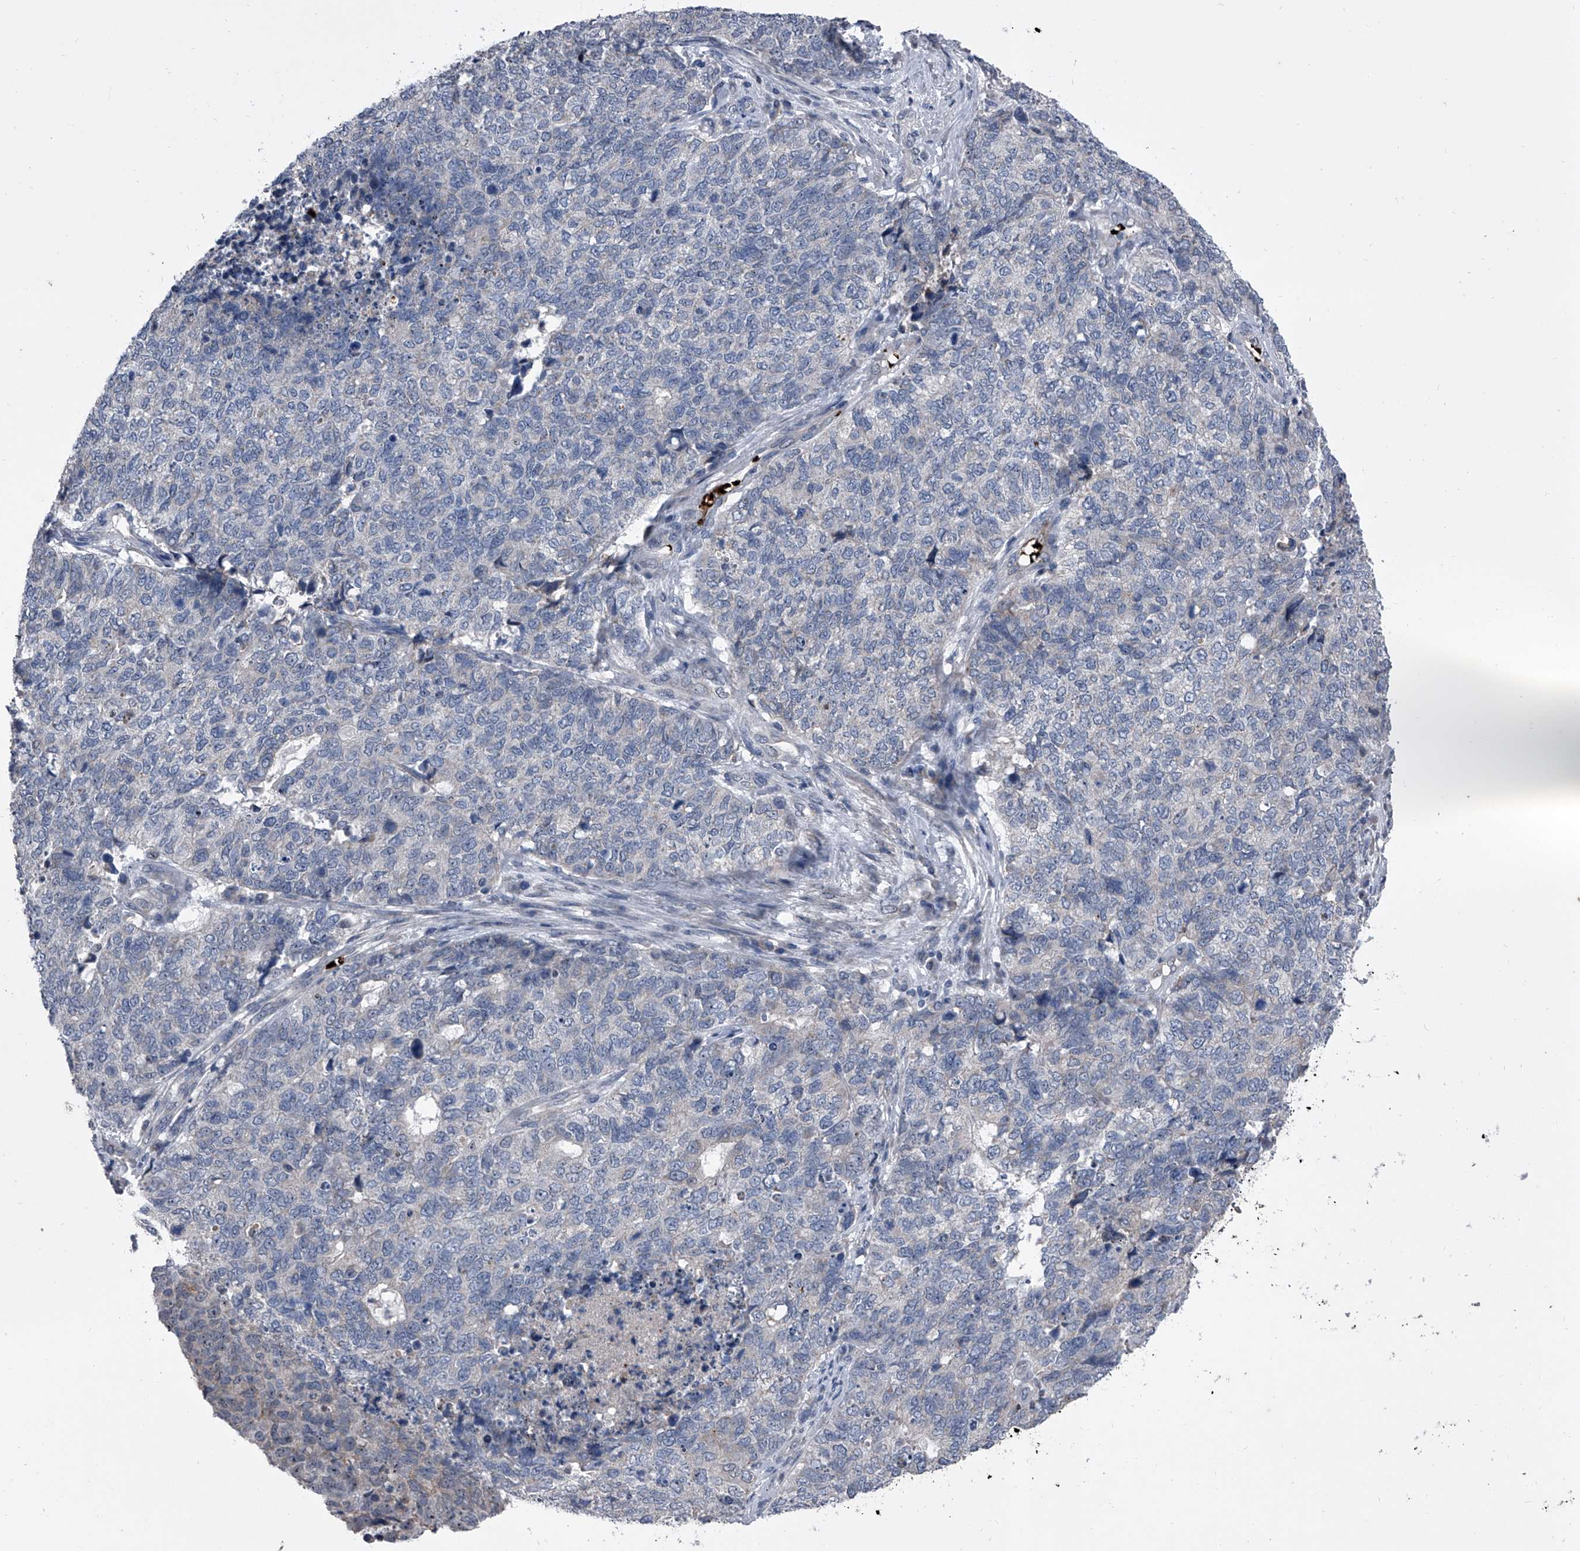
{"staining": {"intensity": "negative", "quantity": "none", "location": "none"}, "tissue": "cervical cancer", "cell_type": "Tumor cells", "image_type": "cancer", "snomed": [{"axis": "morphology", "description": "Squamous cell carcinoma, NOS"}, {"axis": "topography", "description": "Cervix"}], "caption": "Cervical squamous cell carcinoma was stained to show a protein in brown. There is no significant expression in tumor cells.", "gene": "CEP85L", "patient": {"sex": "female", "age": 63}}